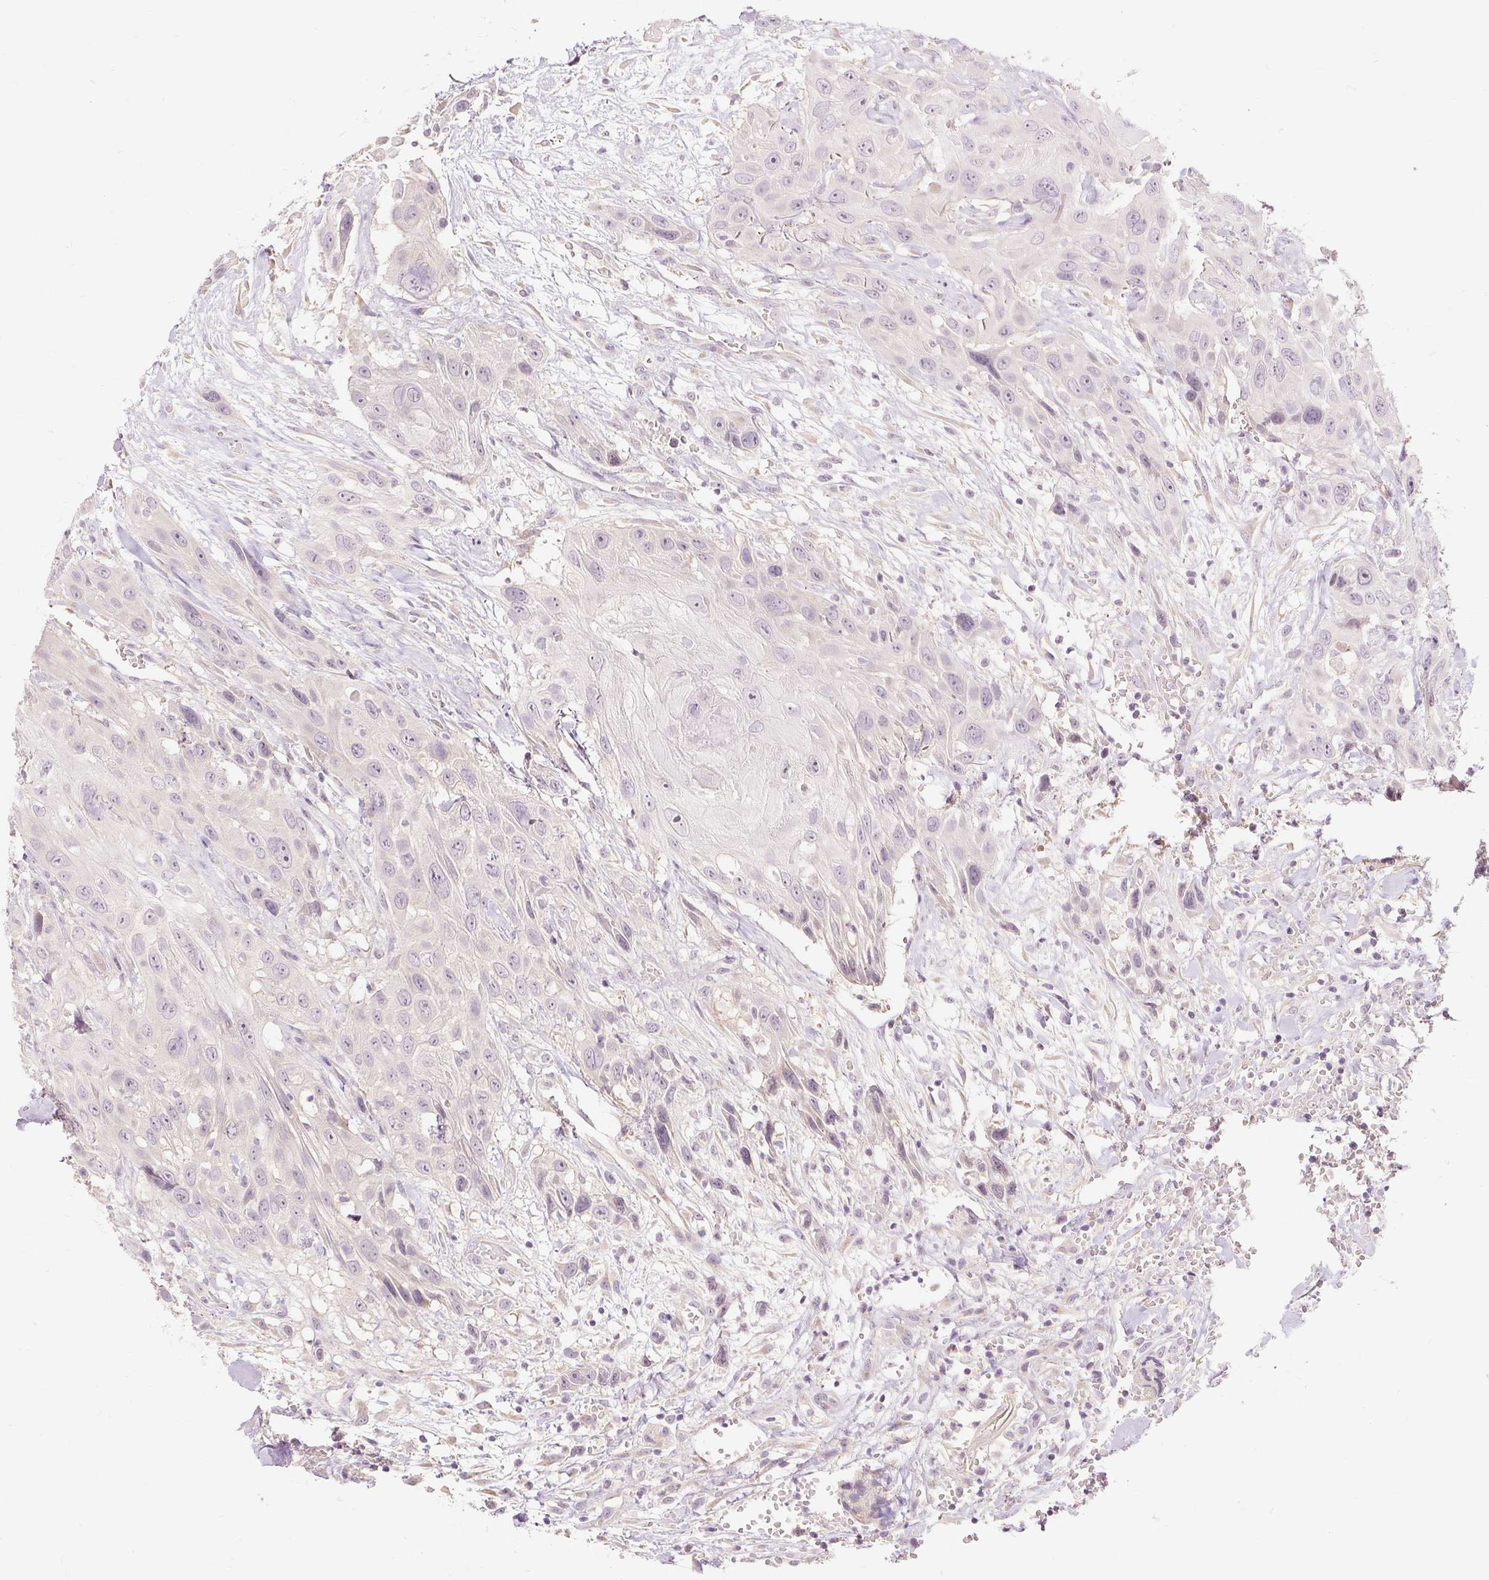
{"staining": {"intensity": "negative", "quantity": "none", "location": "none"}, "tissue": "head and neck cancer", "cell_type": "Tumor cells", "image_type": "cancer", "snomed": [{"axis": "morphology", "description": "Squamous cell carcinoma, NOS"}, {"axis": "topography", "description": "Head-Neck"}], "caption": "The histopathology image shows no significant expression in tumor cells of head and neck cancer (squamous cell carcinoma).", "gene": "CAPN3", "patient": {"sex": "male", "age": 81}}